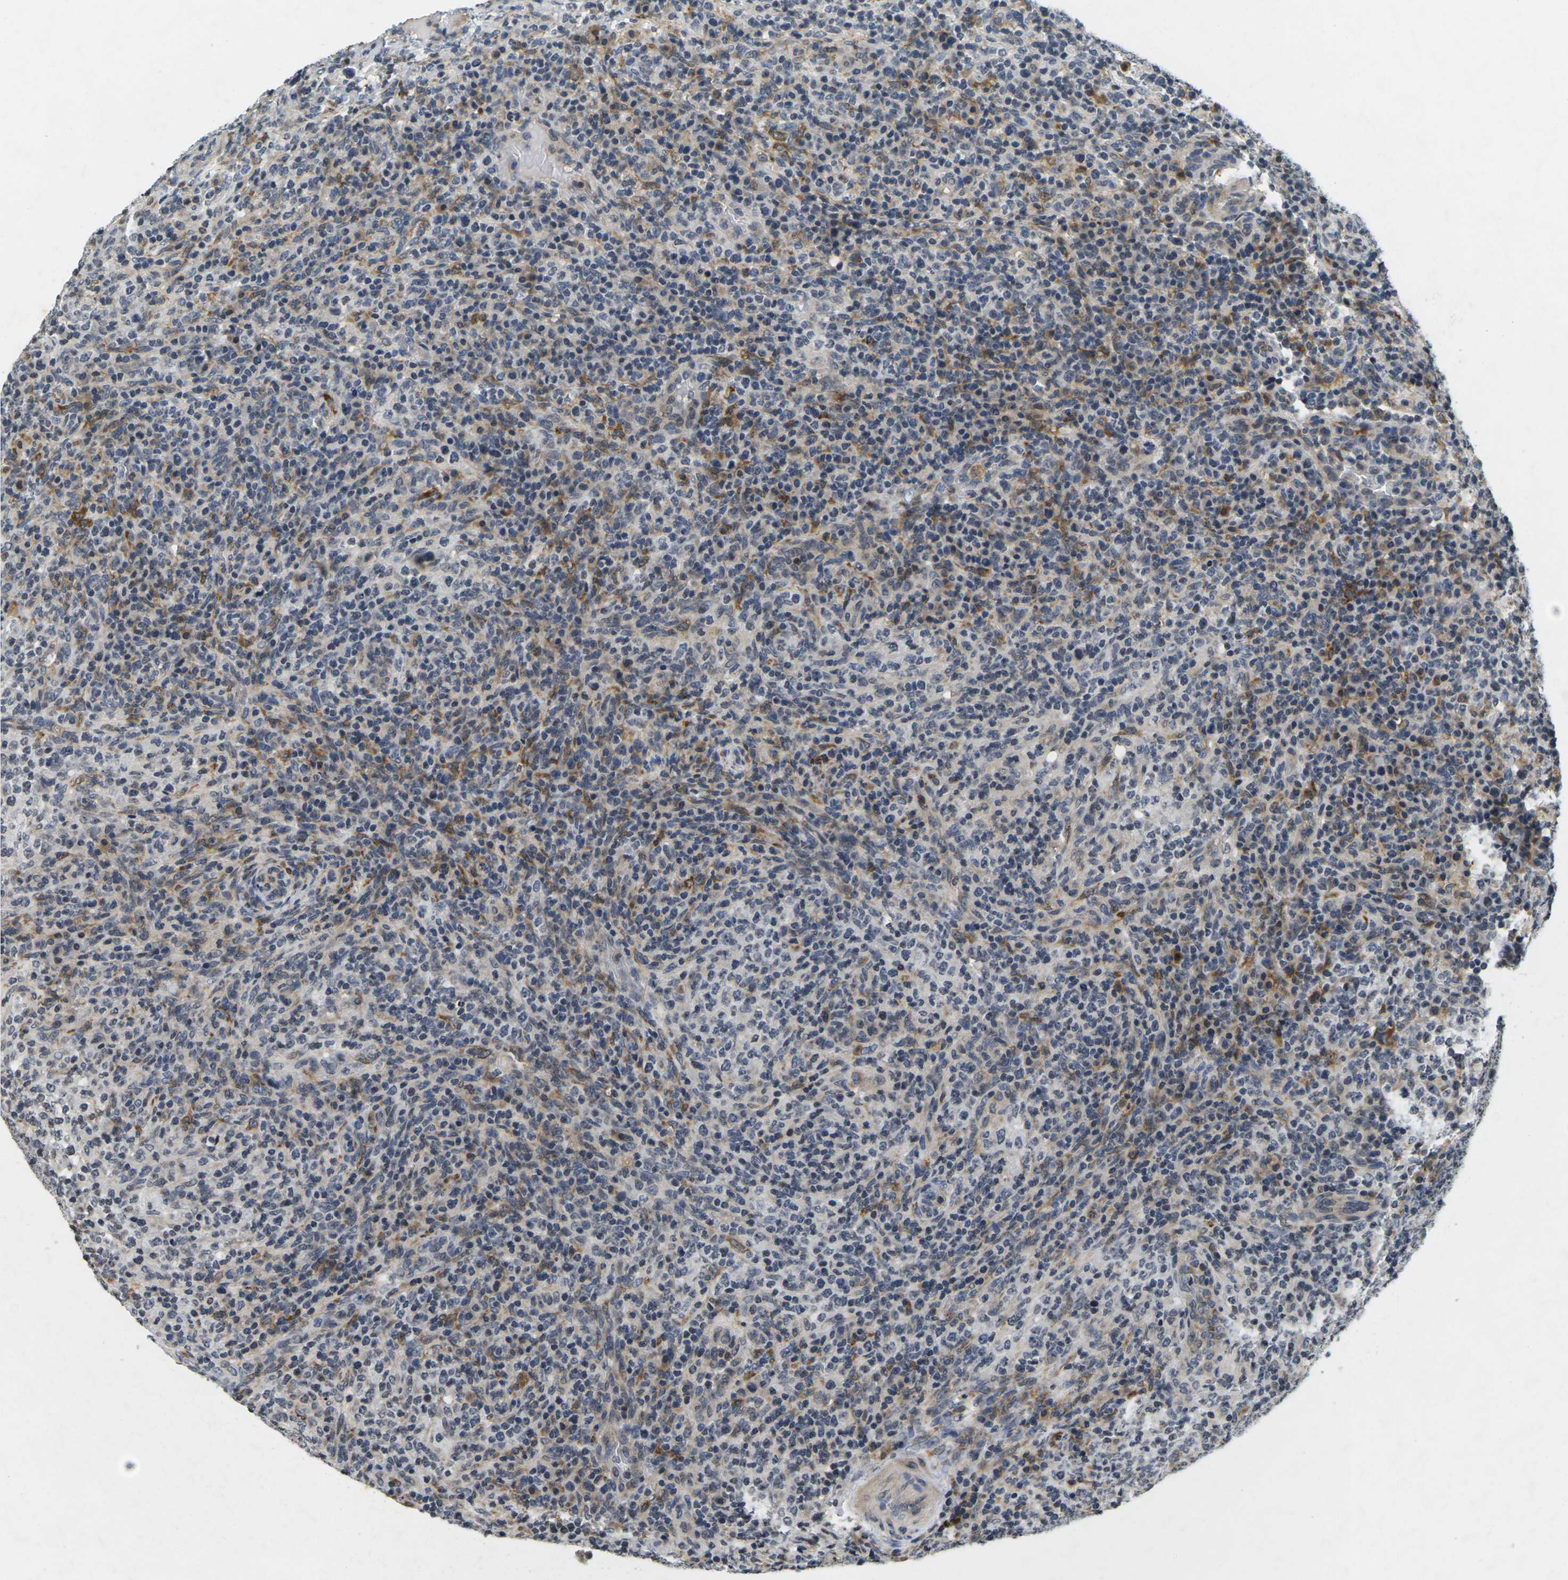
{"staining": {"intensity": "moderate", "quantity": "<25%", "location": "cytoplasmic/membranous"}, "tissue": "lymphoma", "cell_type": "Tumor cells", "image_type": "cancer", "snomed": [{"axis": "morphology", "description": "Malignant lymphoma, non-Hodgkin's type, High grade"}, {"axis": "topography", "description": "Lymph node"}], "caption": "This is a micrograph of IHC staining of high-grade malignant lymphoma, non-Hodgkin's type, which shows moderate positivity in the cytoplasmic/membranous of tumor cells.", "gene": "C1QC", "patient": {"sex": "female", "age": 76}}